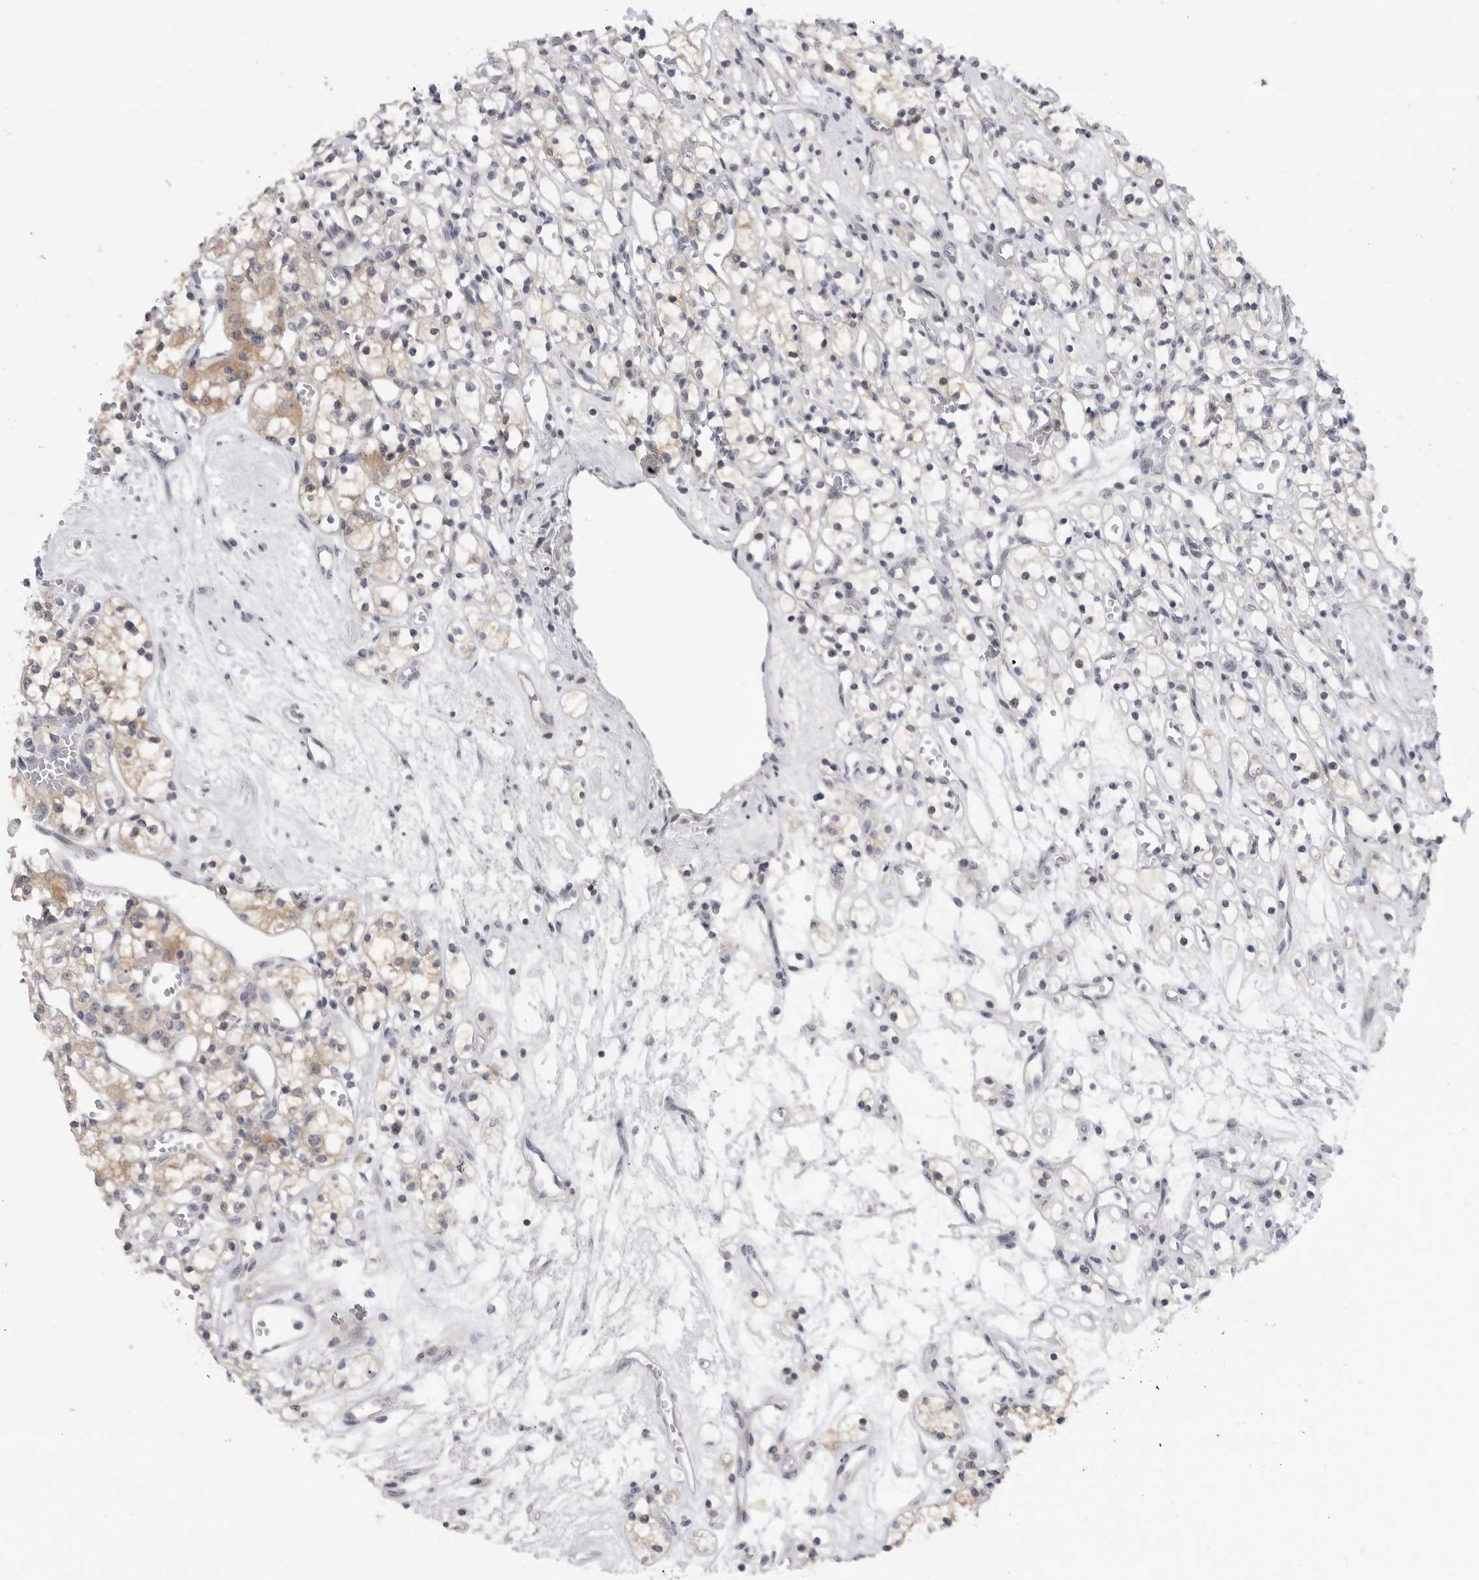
{"staining": {"intensity": "moderate", "quantity": "<25%", "location": "cytoplasmic/membranous"}, "tissue": "renal cancer", "cell_type": "Tumor cells", "image_type": "cancer", "snomed": [{"axis": "morphology", "description": "Adenocarcinoma, NOS"}, {"axis": "topography", "description": "Kidney"}], "caption": "Renal cancer stained with immunohistochemistry shows moderate cytoplasmic/membranous positivity in approximately <25% of tumor cells.", "gene": "FBXO43", "patient": {"sex": "female", "age": 59}}